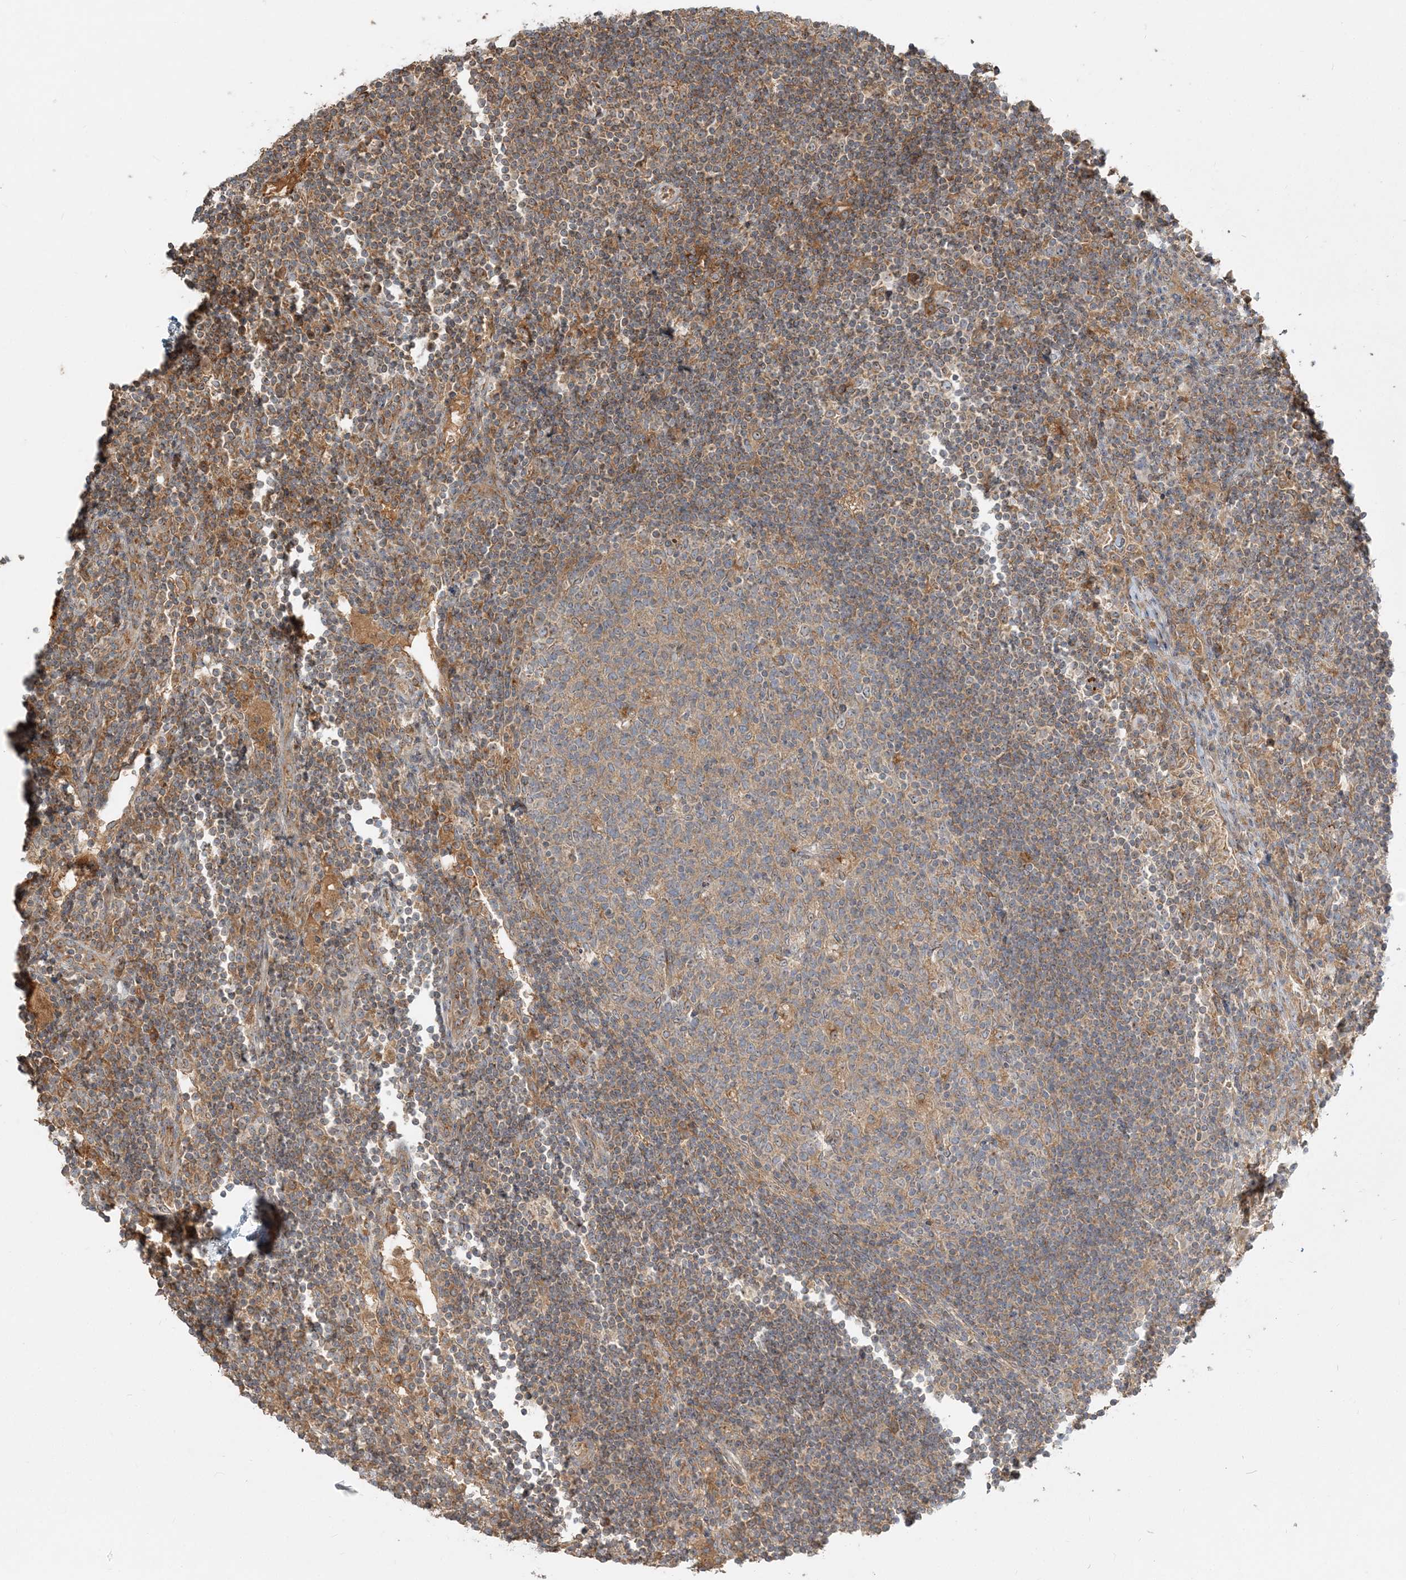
{"staining": {"intensity": "moderate", "quantity": "25%-75%", "location": "cytoplasmic/membranous"}, "tissue": "lymph node", "cell_type": "Germinal center cells", "image_type": "normal", "snomed": [{"axis": "morphology", "description": "Normal tissue, NOS"}, {"axis": "topography", "description": "Lymph node"}], "caption": "DAB (3,3'-diaminobenzidine) immunohistochemical staining of unremarkable human lymph node displays moderate cytoplasmic/membranous protein positivity in approximately 25%-75% of germinal center cells.", "gene": "AP1AR", "patient": {"sex": "female", "age": 53}}